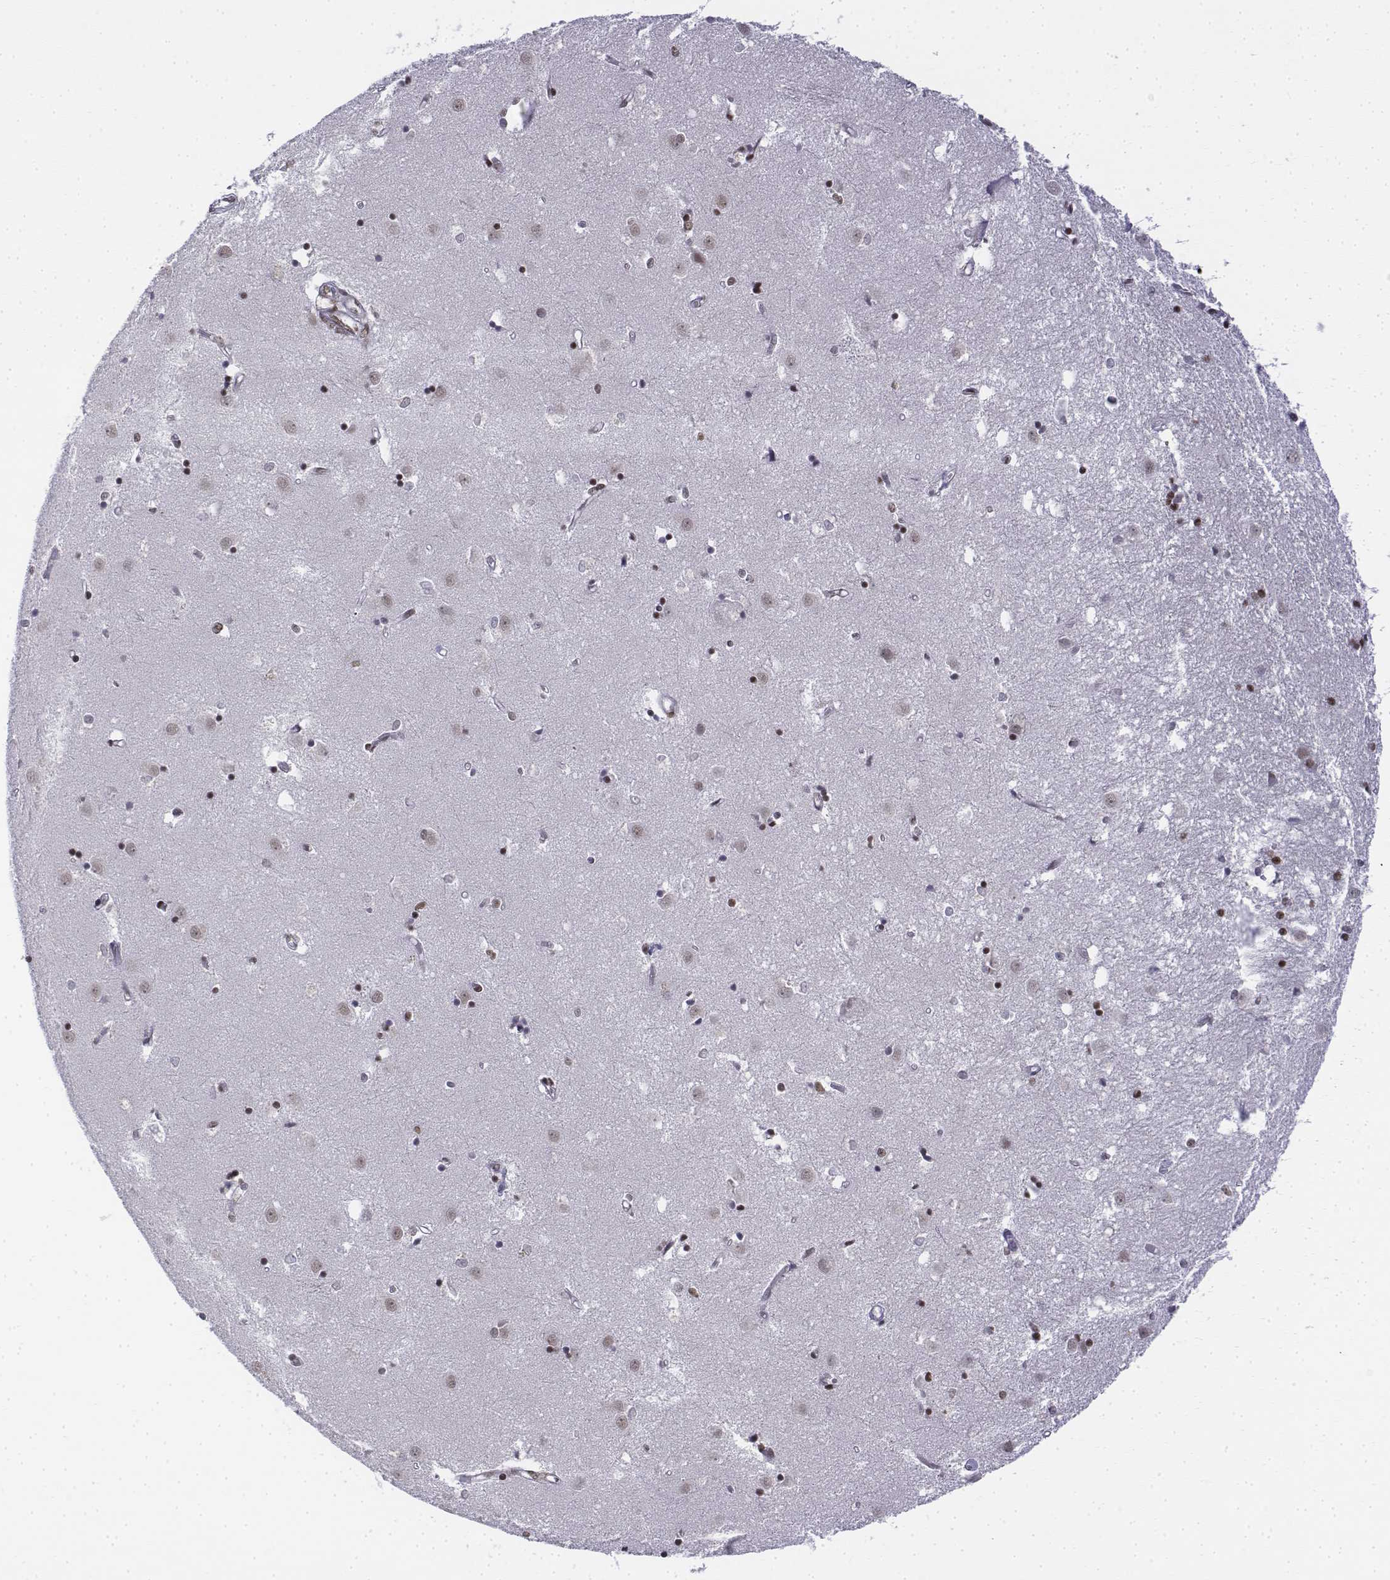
{"staining": {"intensity": "moderate", "quantity": ">75%", "location": "nuclear"}, "tissue": "caudate", "cell_type": "Glial cells", "image_type": "normal", "snomed": [{"axis": "morphology", "description": "Normal tissue, NOS"}, {"axis": "topography", "description": "Lateral ventricle wall"}], "caption": "DAB immunohistochemical staining of unremarkable human caudate shows moderate nuclear protein positivity in approximately >75% of glial cells.", "gene": "SETD1A", "patient": {"sex": "male", "age": 54}}